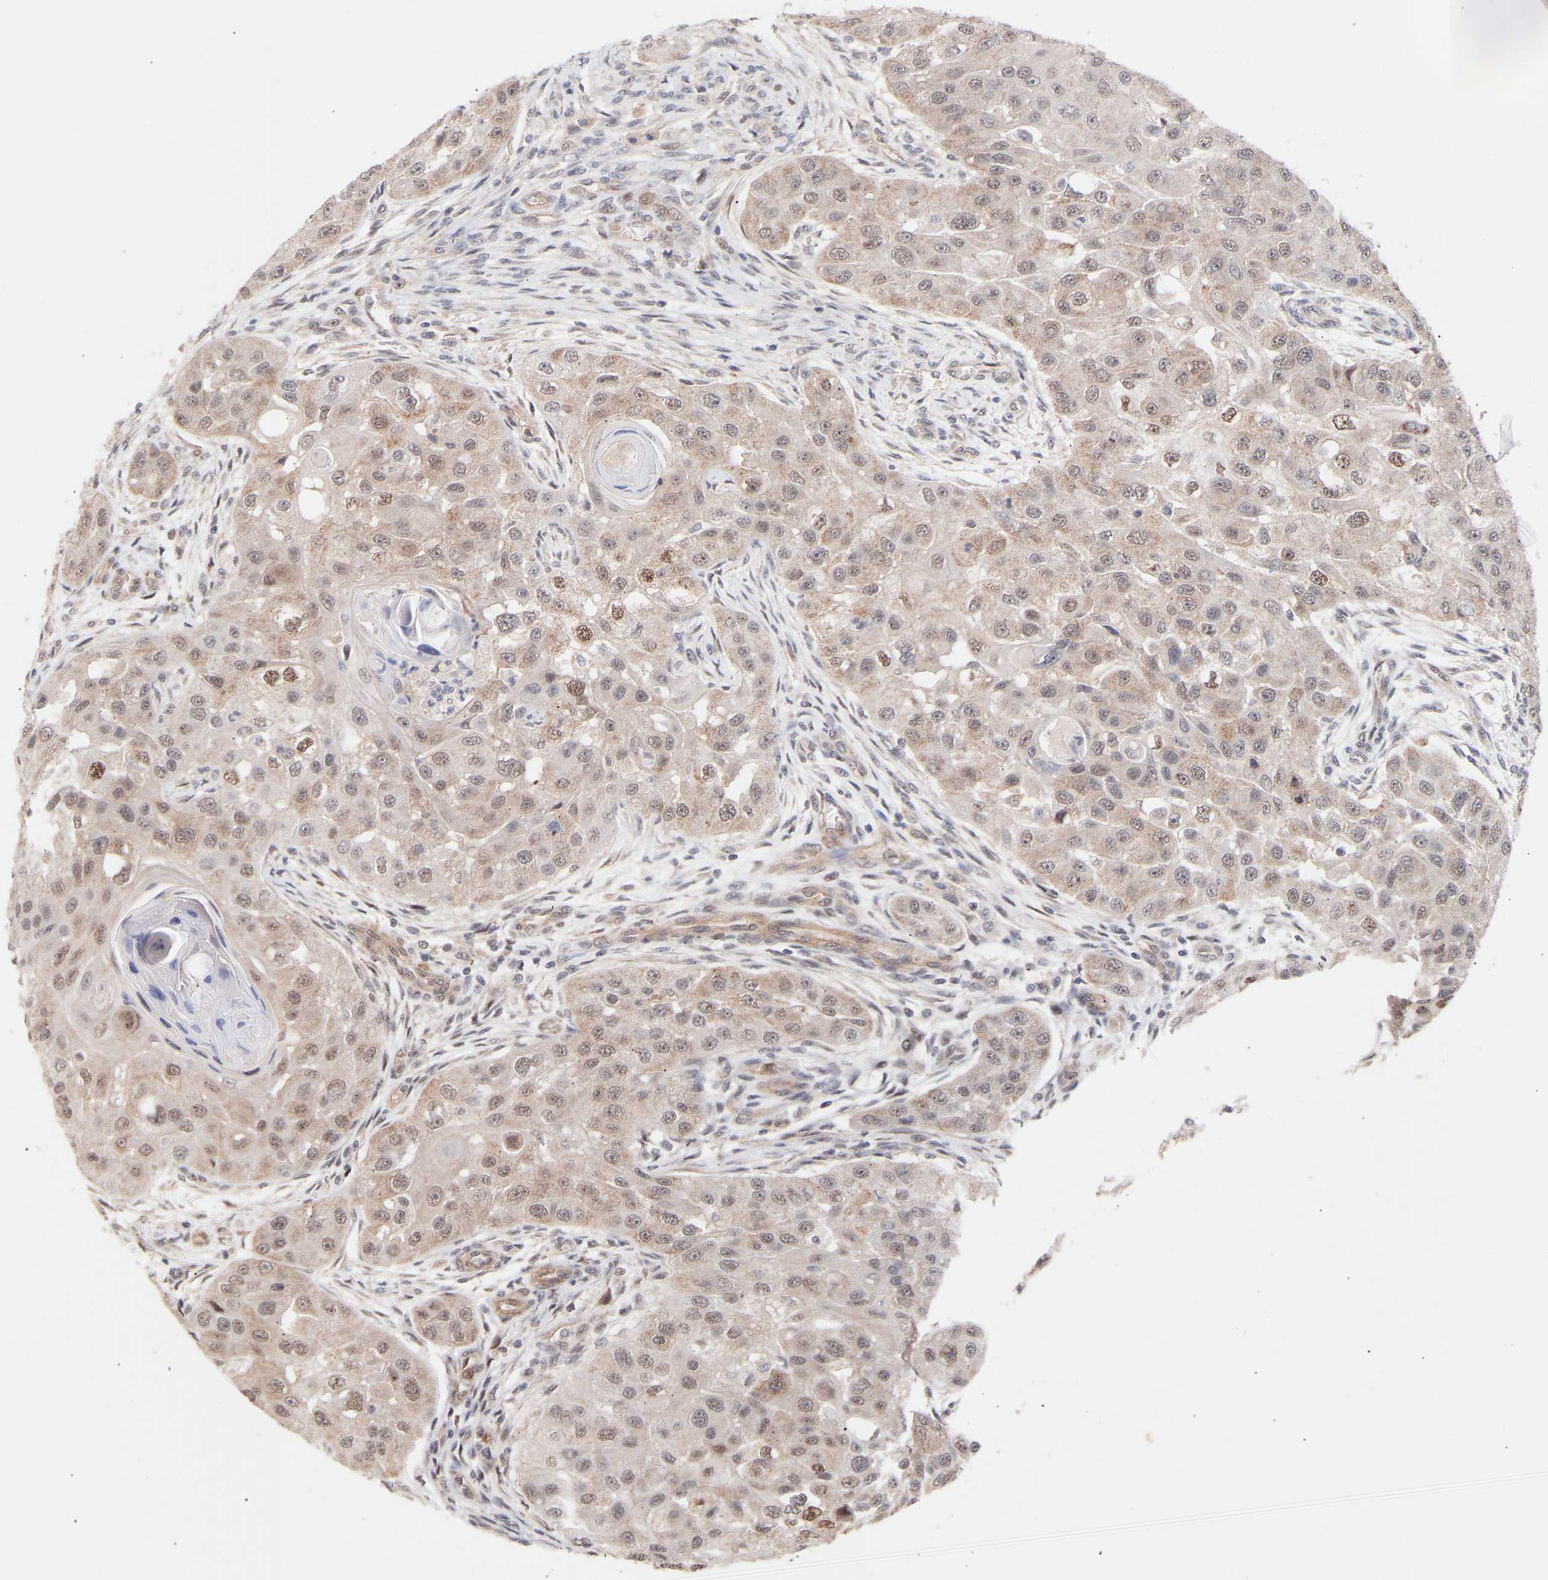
{"staining": {"intensity": "weak", "quantity": "25%-75%", "location": "cytoplasmic/membranous,nuclear"}, "tissue": "head and neck cancer", "cell_type": "Tumor cells", "image_type": "cancer", "snomed": [{"axis": "morphology", "description": "Normal tissue, NOS"}, {"axis": "morphology", "description": "Squamous cell carcinoma, NOS"}, {"axis": "topography", "description": "Skeletal muscle"}, {"axis": "topography", "description": "Head-Neck"}], "caption": "High-magnification brightfield microscopy of head and neck squamous cell carcinoma stained with DAB (3,3'-diaminobenzidine) (brown) and counterstained with hematoxylin (blue). tumor cells exhibit weak cytoplasmic/membranous and nuclear expression is seen in approximately25%-75% of cells.", "gene": "PDLIM5", "patient": {"sex": "male", "age": 51}}